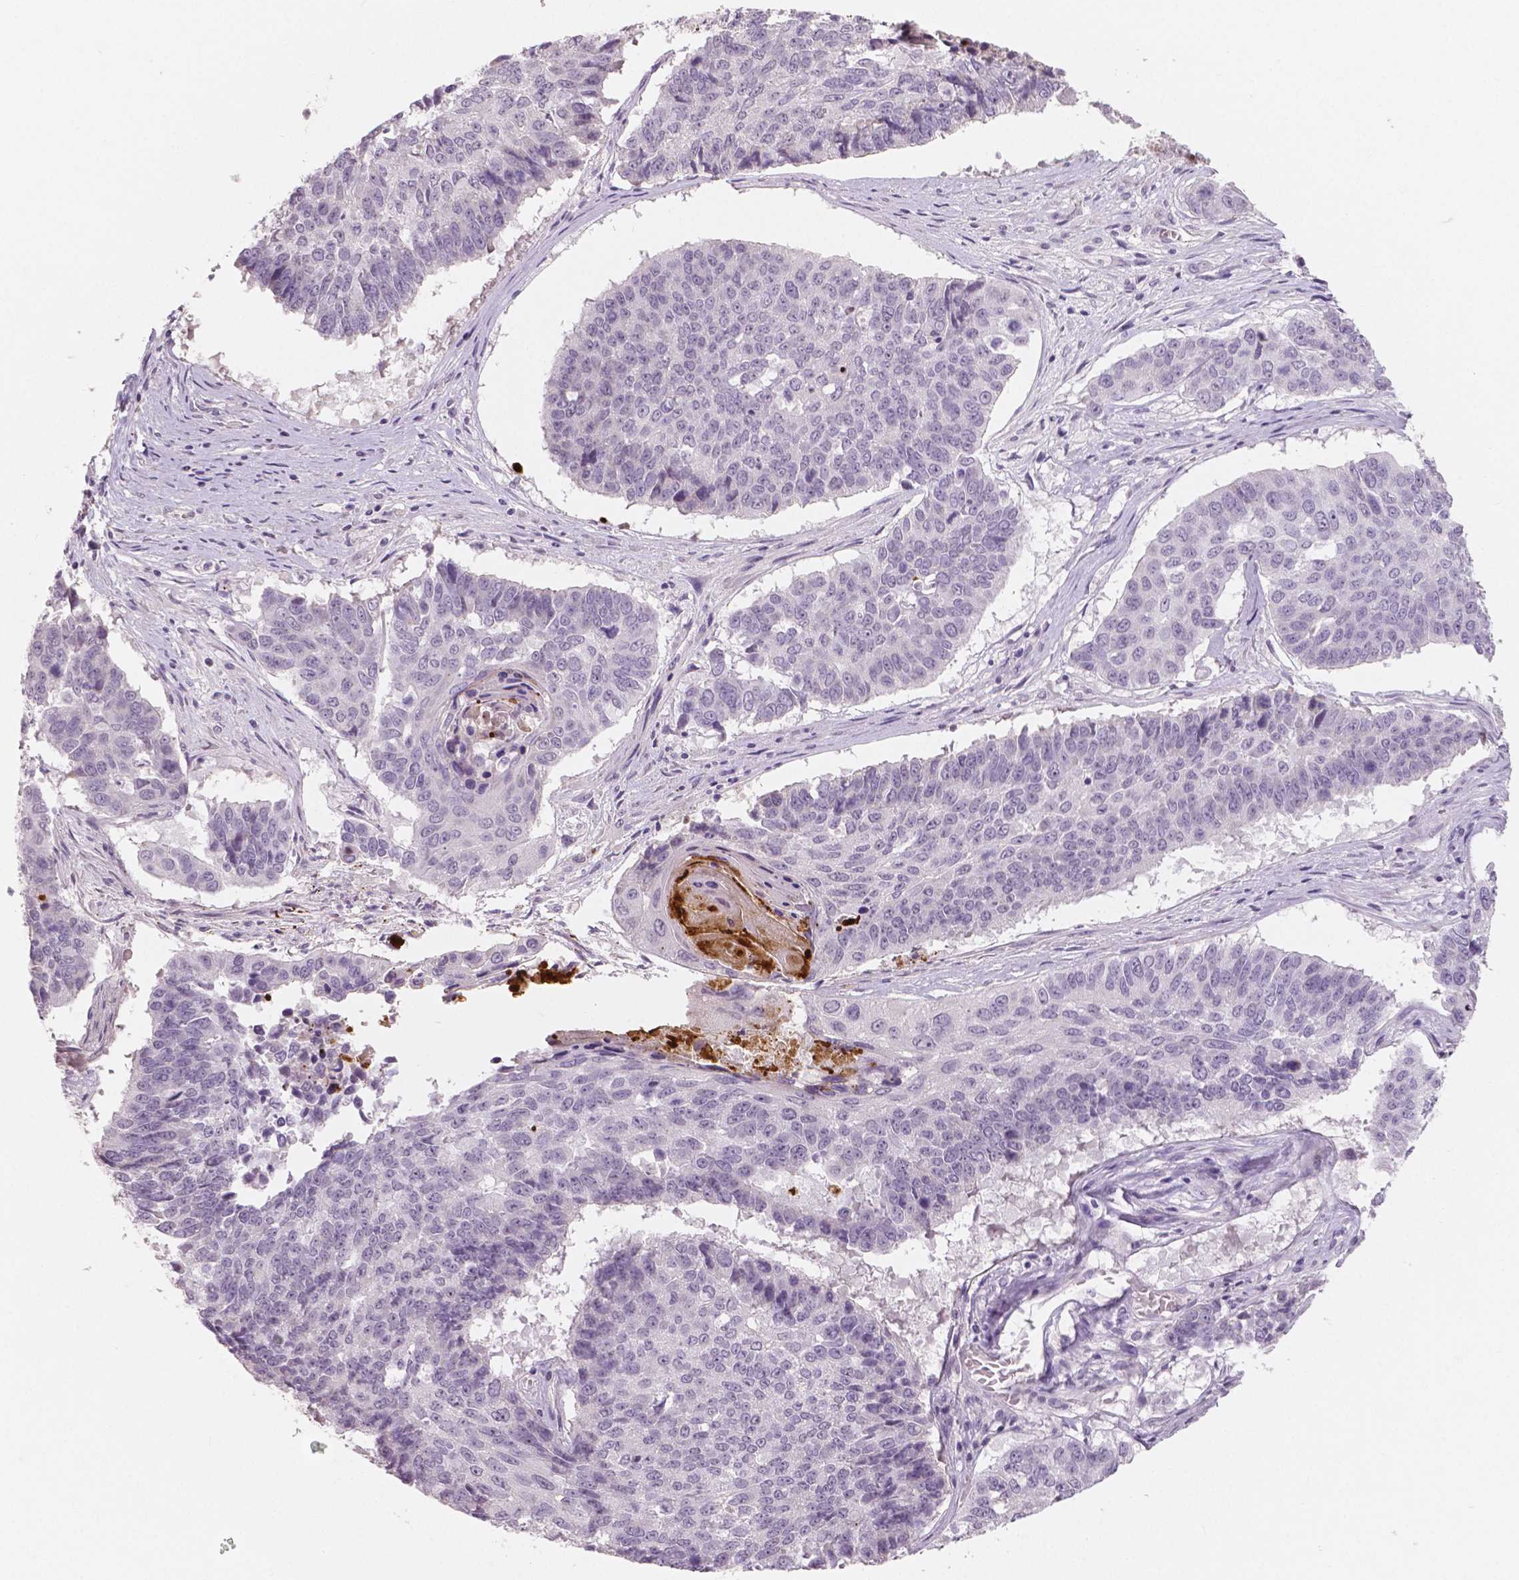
{"staining": {"intensity": "negative", "quantity": "none", "location": "none"}, "tissue": "lung cancer", "cell_type": "Tumor cells", "image_type": "cancer", "snomed": [{"axis": "morphology", "description": "Squamous cell carcinoma, NOS"}, {"axis": "topography", "description": "Lung"}], "caption": "IHC photomicrograph of neoplastic tissue: human lung squamous cell carcinoma stained with DAB (3,3'-diaminobenzidine) demonstrates no significant protein positivity in tumor cells. Brightfield microscopy of immunohistochemistry (IHC) stained with DAB (brown) and hematoxylin (blue), captured at high magnification.", "gene": "APOA4", "patient": {"sex": "male", "age": 73}}